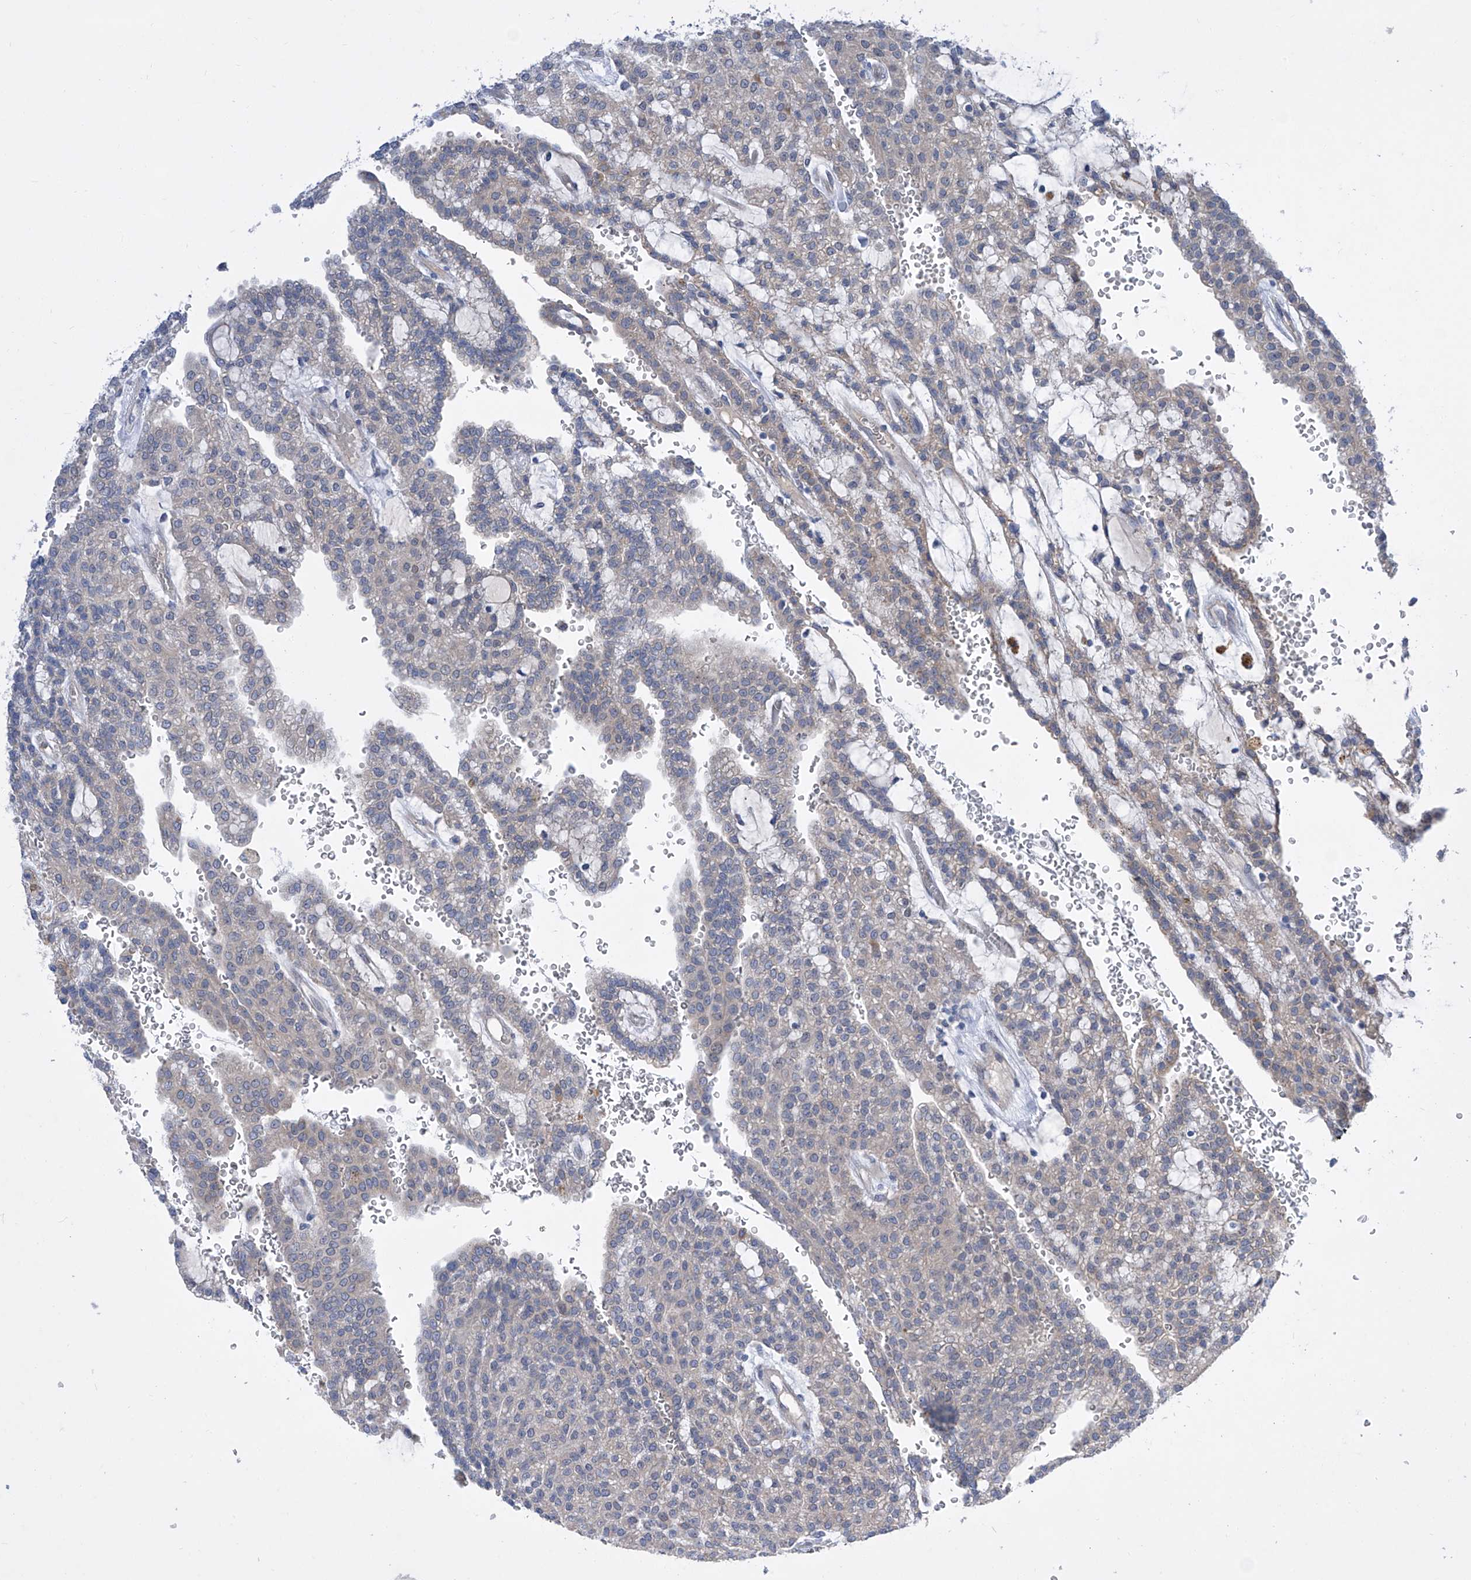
{"staining": {"intensity": "negative", "quantity": "none", "location": "none"}, "tissue": "renal cancer", "cell_type": "Tumor cells", "image_type": "cancer", "snomed": [{"axis": "morphology", "description": "Adenocarcinoma, NOS"}, {"axis": "topography", "description": "Kidney"}], "caption": "Tumor cells are negative for protein expression in human adenocarcinoma (renal). (Brightfield microscopy of DAB immunohistochemistry at high magnification).", "gene": "SRBD1", "patient": {"sex": "male", "age": 63}}